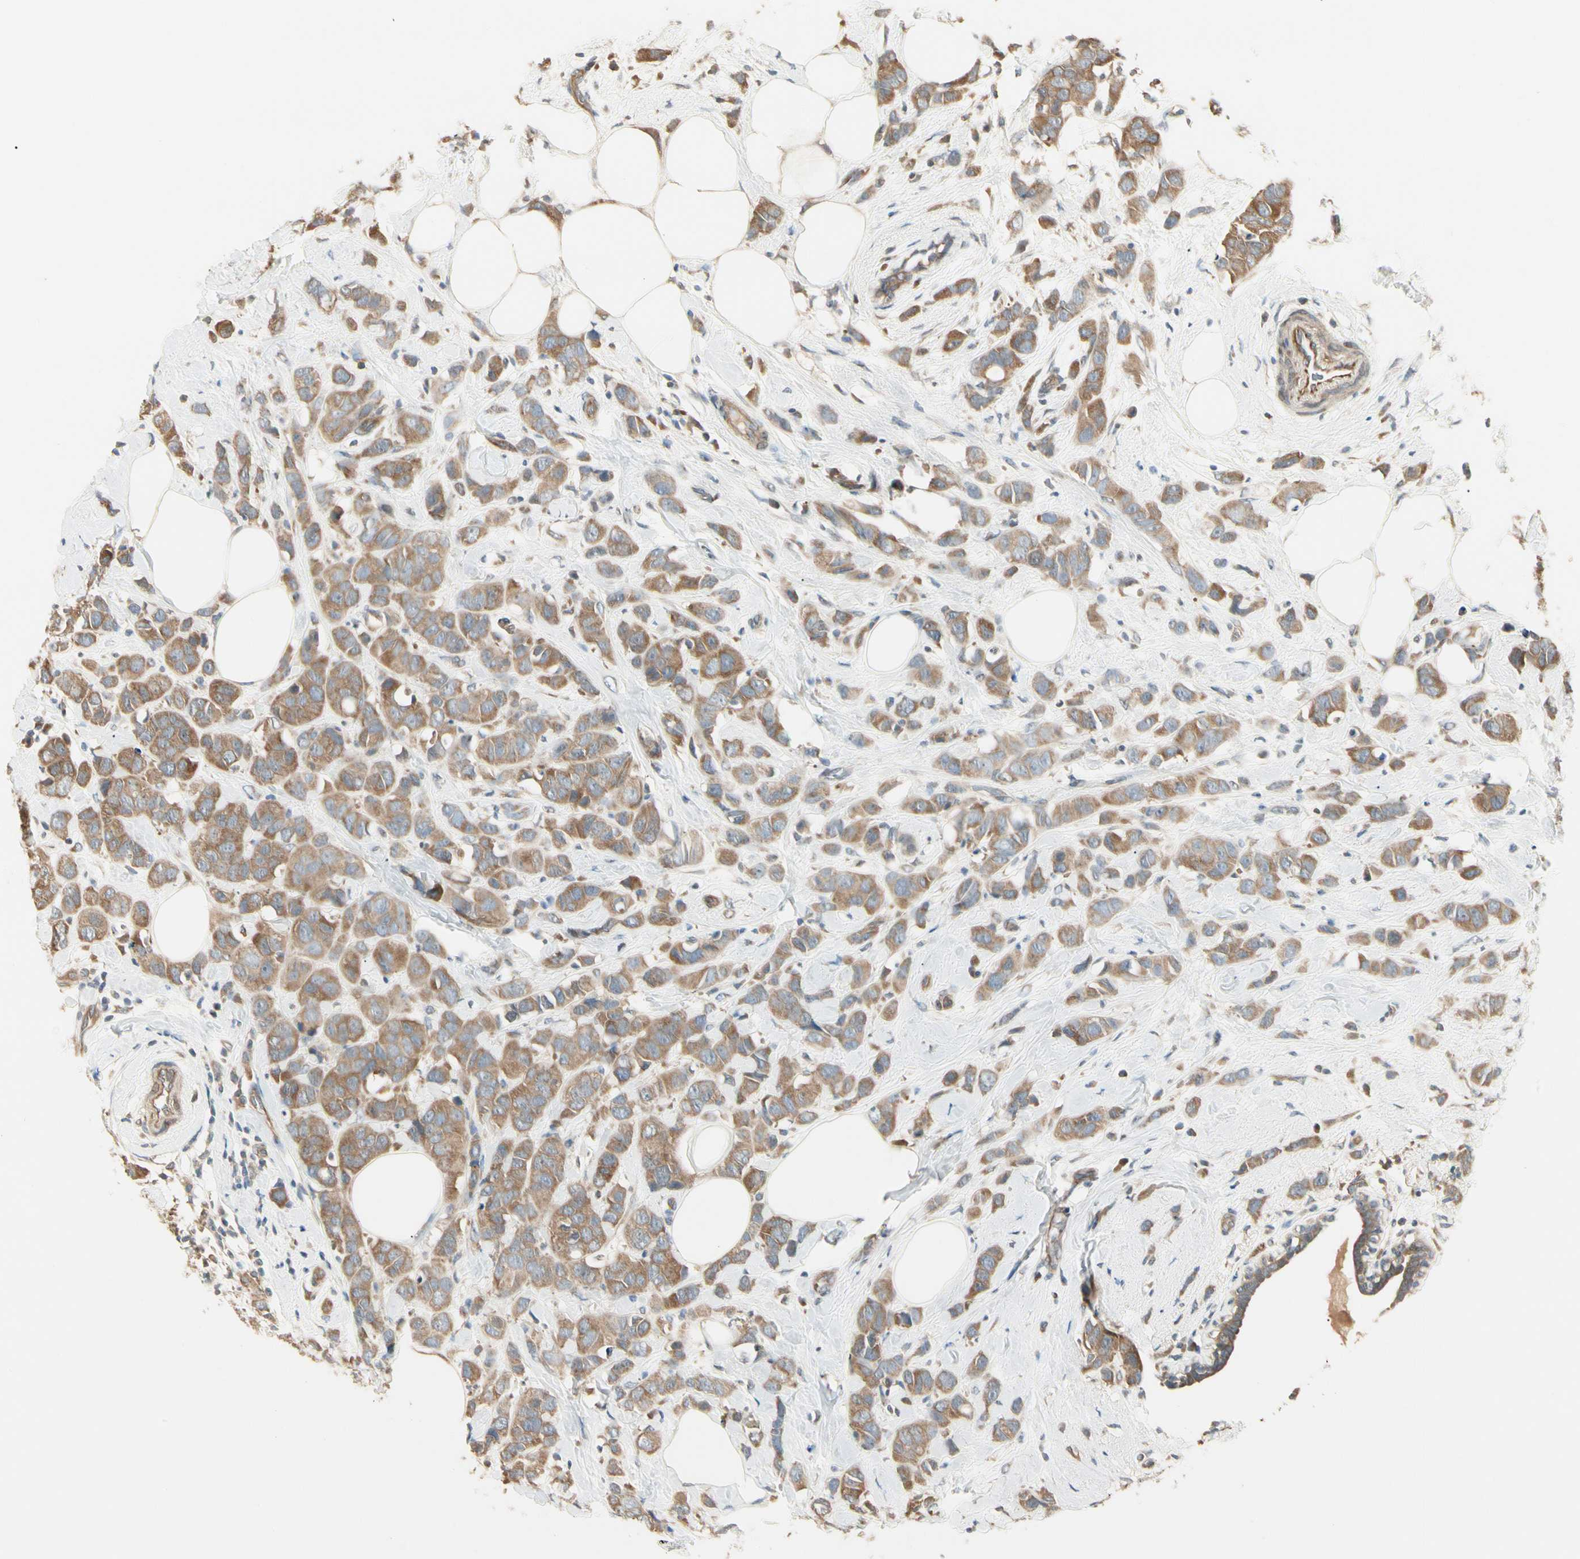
{"staining": {"intensity": "moderate", "quantity": ">75%", "location": "cytoplasmic/membranous"}, "tissue": "breast cancer", "cell_type": "Tumor cells", "image_type": "cancer", "snomed": [{"axis": "morphology", "description": "Normal tissue, NOS"}, {"axis": "morphology", "description": "Duct carcinoma"}, {"axis": "topography", "description": "Breast"}], "caption": "A brown stain labels moderate cytoplasmic/membranous expression of a protein in human breast cancer (infiltrating ductal carcinoma) tumor cells.", "gene": "IRAG1", "patient": {"sex": "female", "age": 50}}